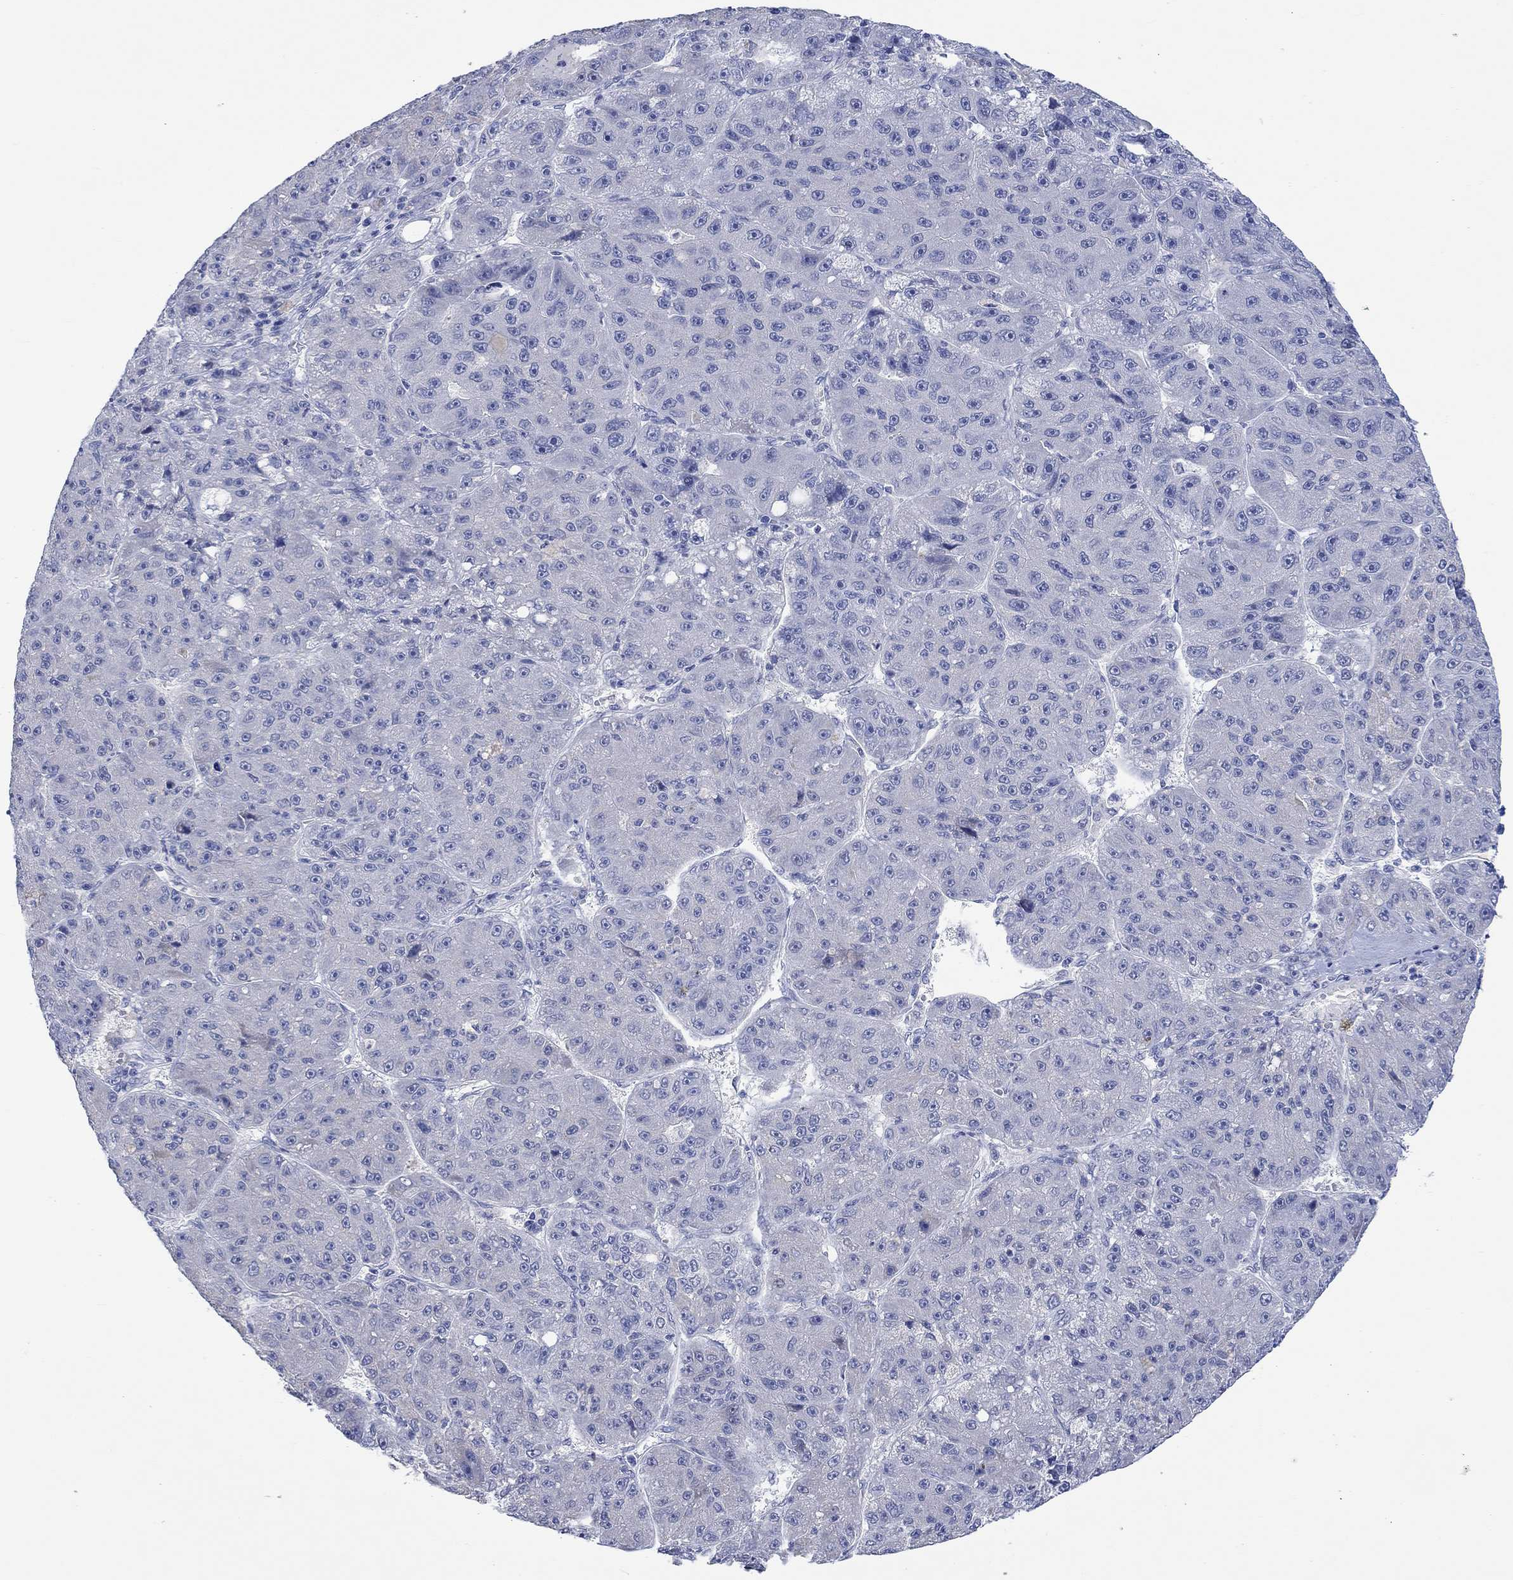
{"staining": {"intensity": "negative", "quantity": "none", "location": "none"}, "tissue": "liver cancer", "cell_type": "Tumor cells", "image_type": "cancer", "snomed": [{"axis": "morphology", "description": "Carcinoma, Hepatocellular, NOS"}, {"axis": "topography", "description": "Liver"}], "caption": "High power microscopy micrograph of an immunohistochemistry (IHC) micrograph of liver cancer (hepatocellular carcinoma), revealing no significant expression in tumor cells.", "gene": "DLK1", "patient": {"sex": "male", "age": 67}}